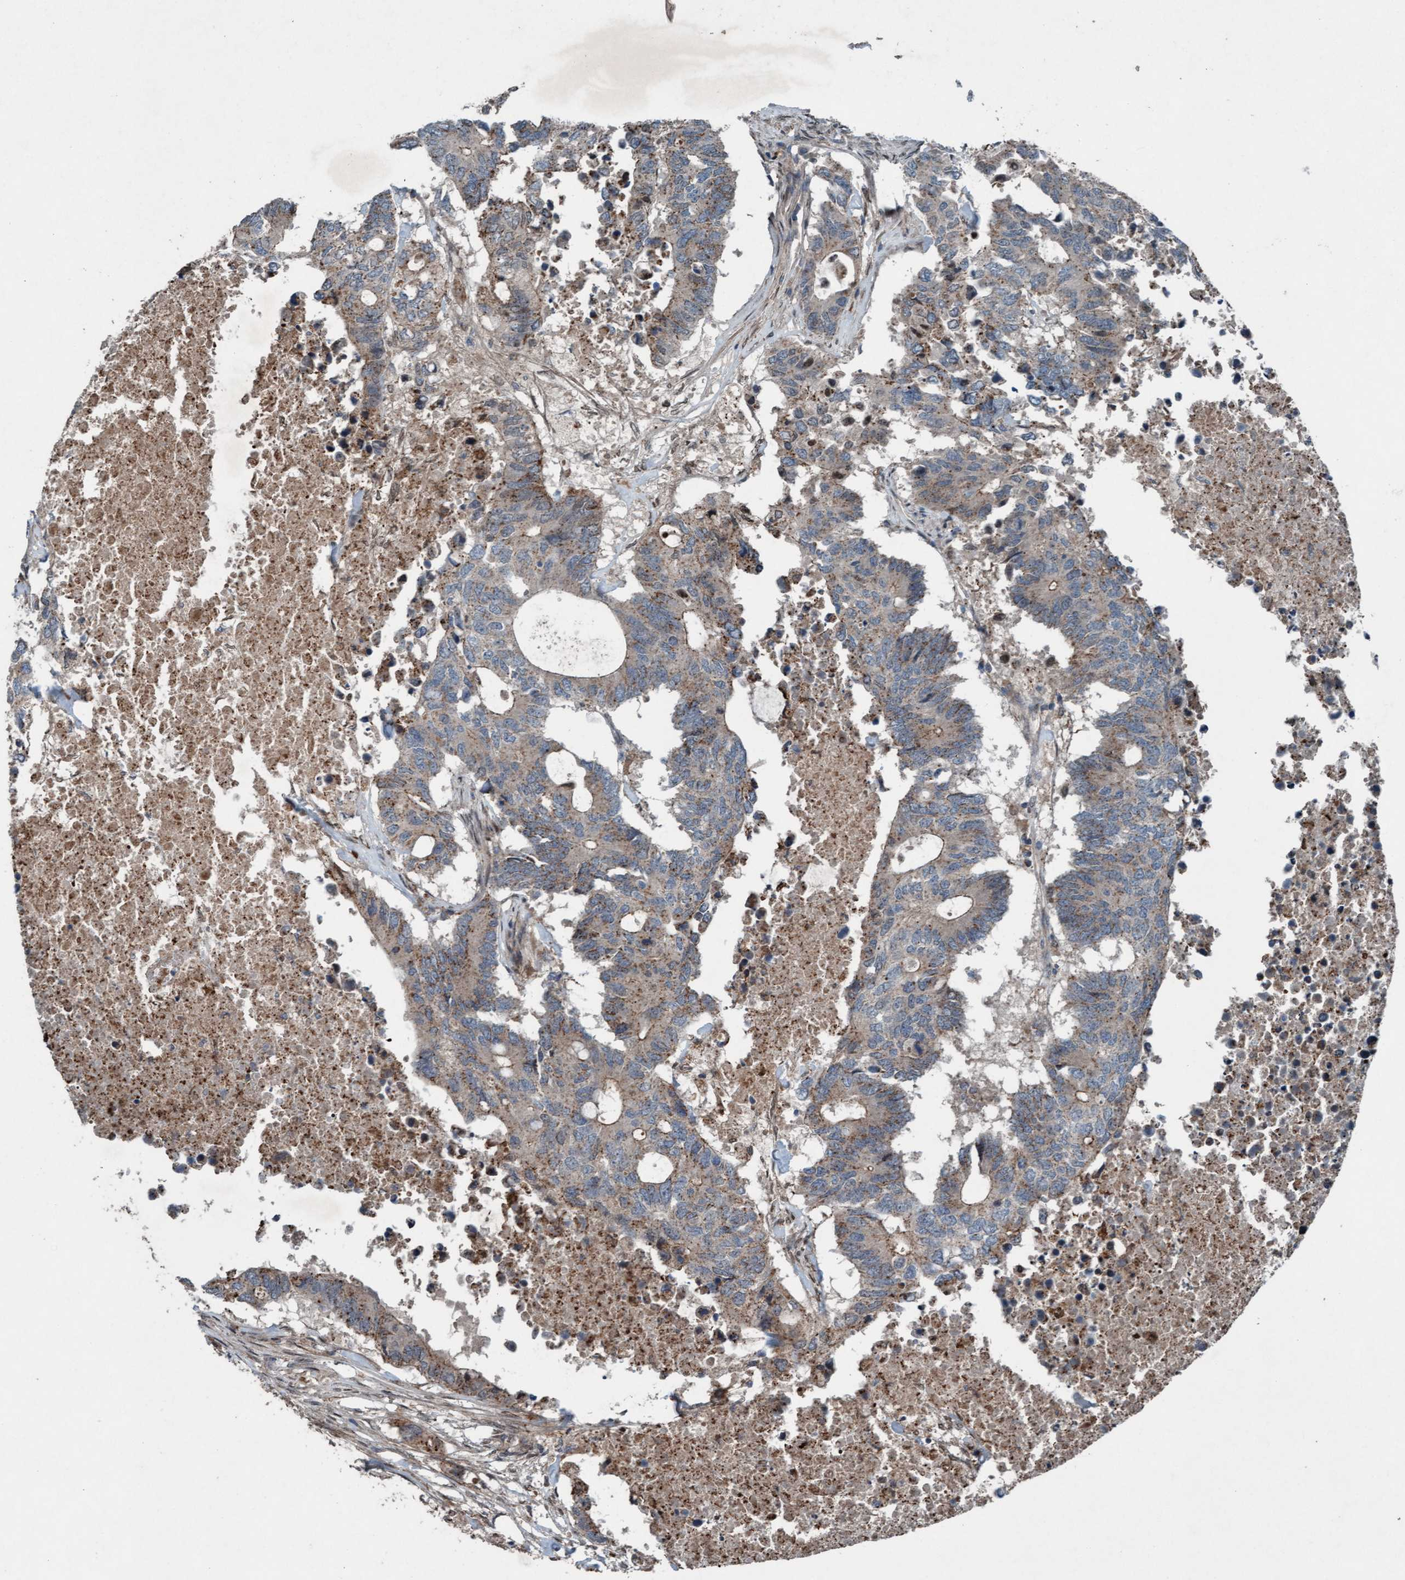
{"staining": {"intensity": "weak", "quantity": ">75%", "location": "cytoplasmic/membranous"}, "tissue": "colorectal cancer", "cell_type": "Tumor cells", "image_type": "cancer", "snomed": [{"axis": "morphology", "description": "Adenocarcinoma, NOS"}, {"axis": "topography", "description": "Colon"}], "caption": "The image demonstrates staining of colorectal cancer (adenocarcinoma), revealing weak cytoplasmic/membranous protein staining (brown color) within tumor cells.", "gene": "PLXNB2", "patient": {"sex": "male", "age": 71}}